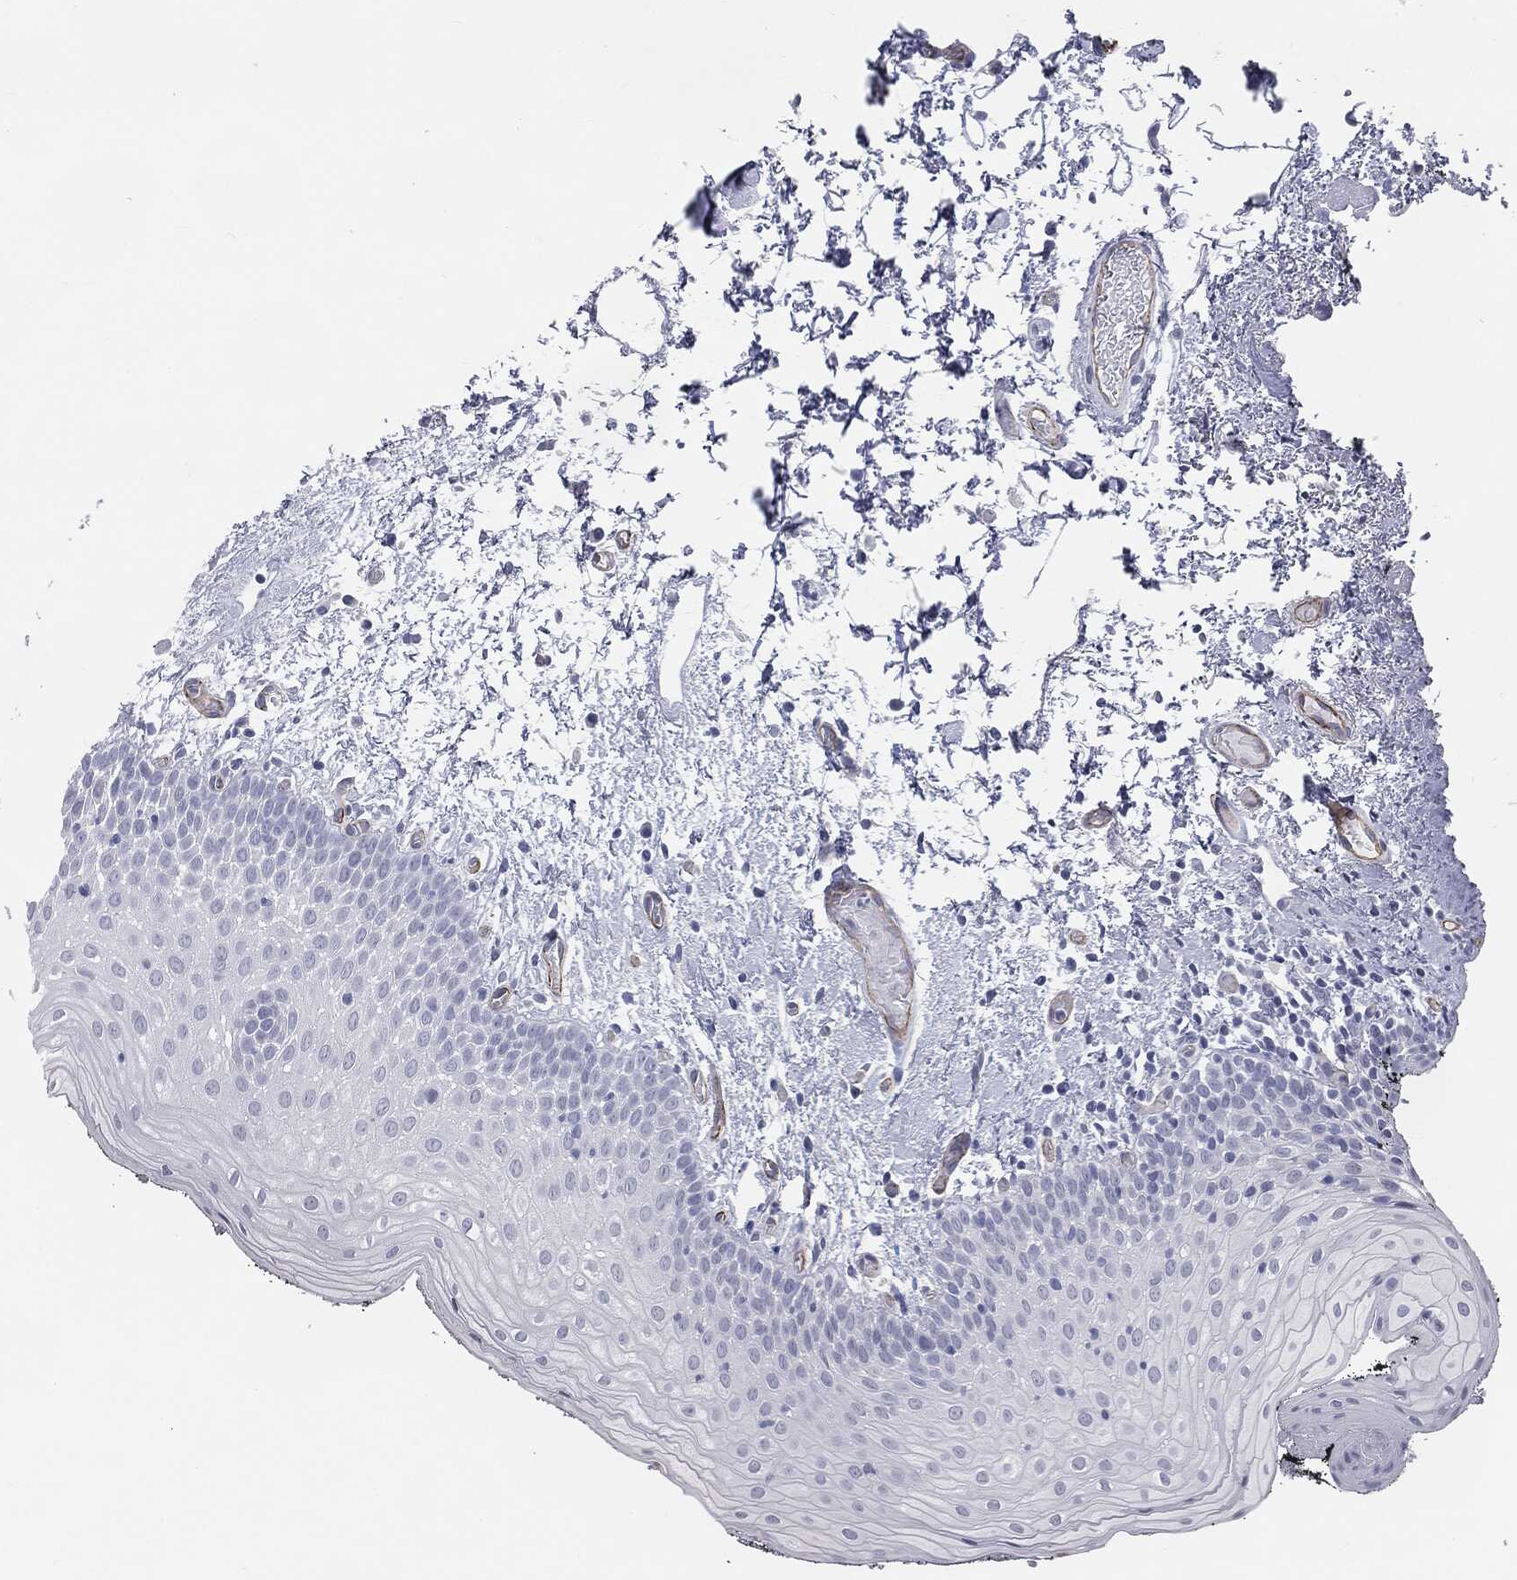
{"staining": {"intensity": "negative", "quantity": "none", "location": "none"}, "tissue": "oral mucosa", "cell_type": "Squamous epithelial cells", "image_type": "normal", "snomed": [{"axis": "morphology", "description": "Normal tissue, NOS"}, {"axis": "morphology", "description": "Squamous cell carcinoma, NOS"}, {"axis": "topography", "description": "Oral tissue"}, {"axis": "topography", "description": "Tounge, NOS"}, {"axis": "topography", "description": "Head-Neck"}], "caption": "A micrograph of oral mucosa stained for a protein exhibits no brown staining in squamous epithelial cells. (DAB (3,3'-diaminobenzidine) immunohistochemistry (IHC), high magnification).", "gene": "MUC5AC", "patient": {"sex": "female", "age": 80}}